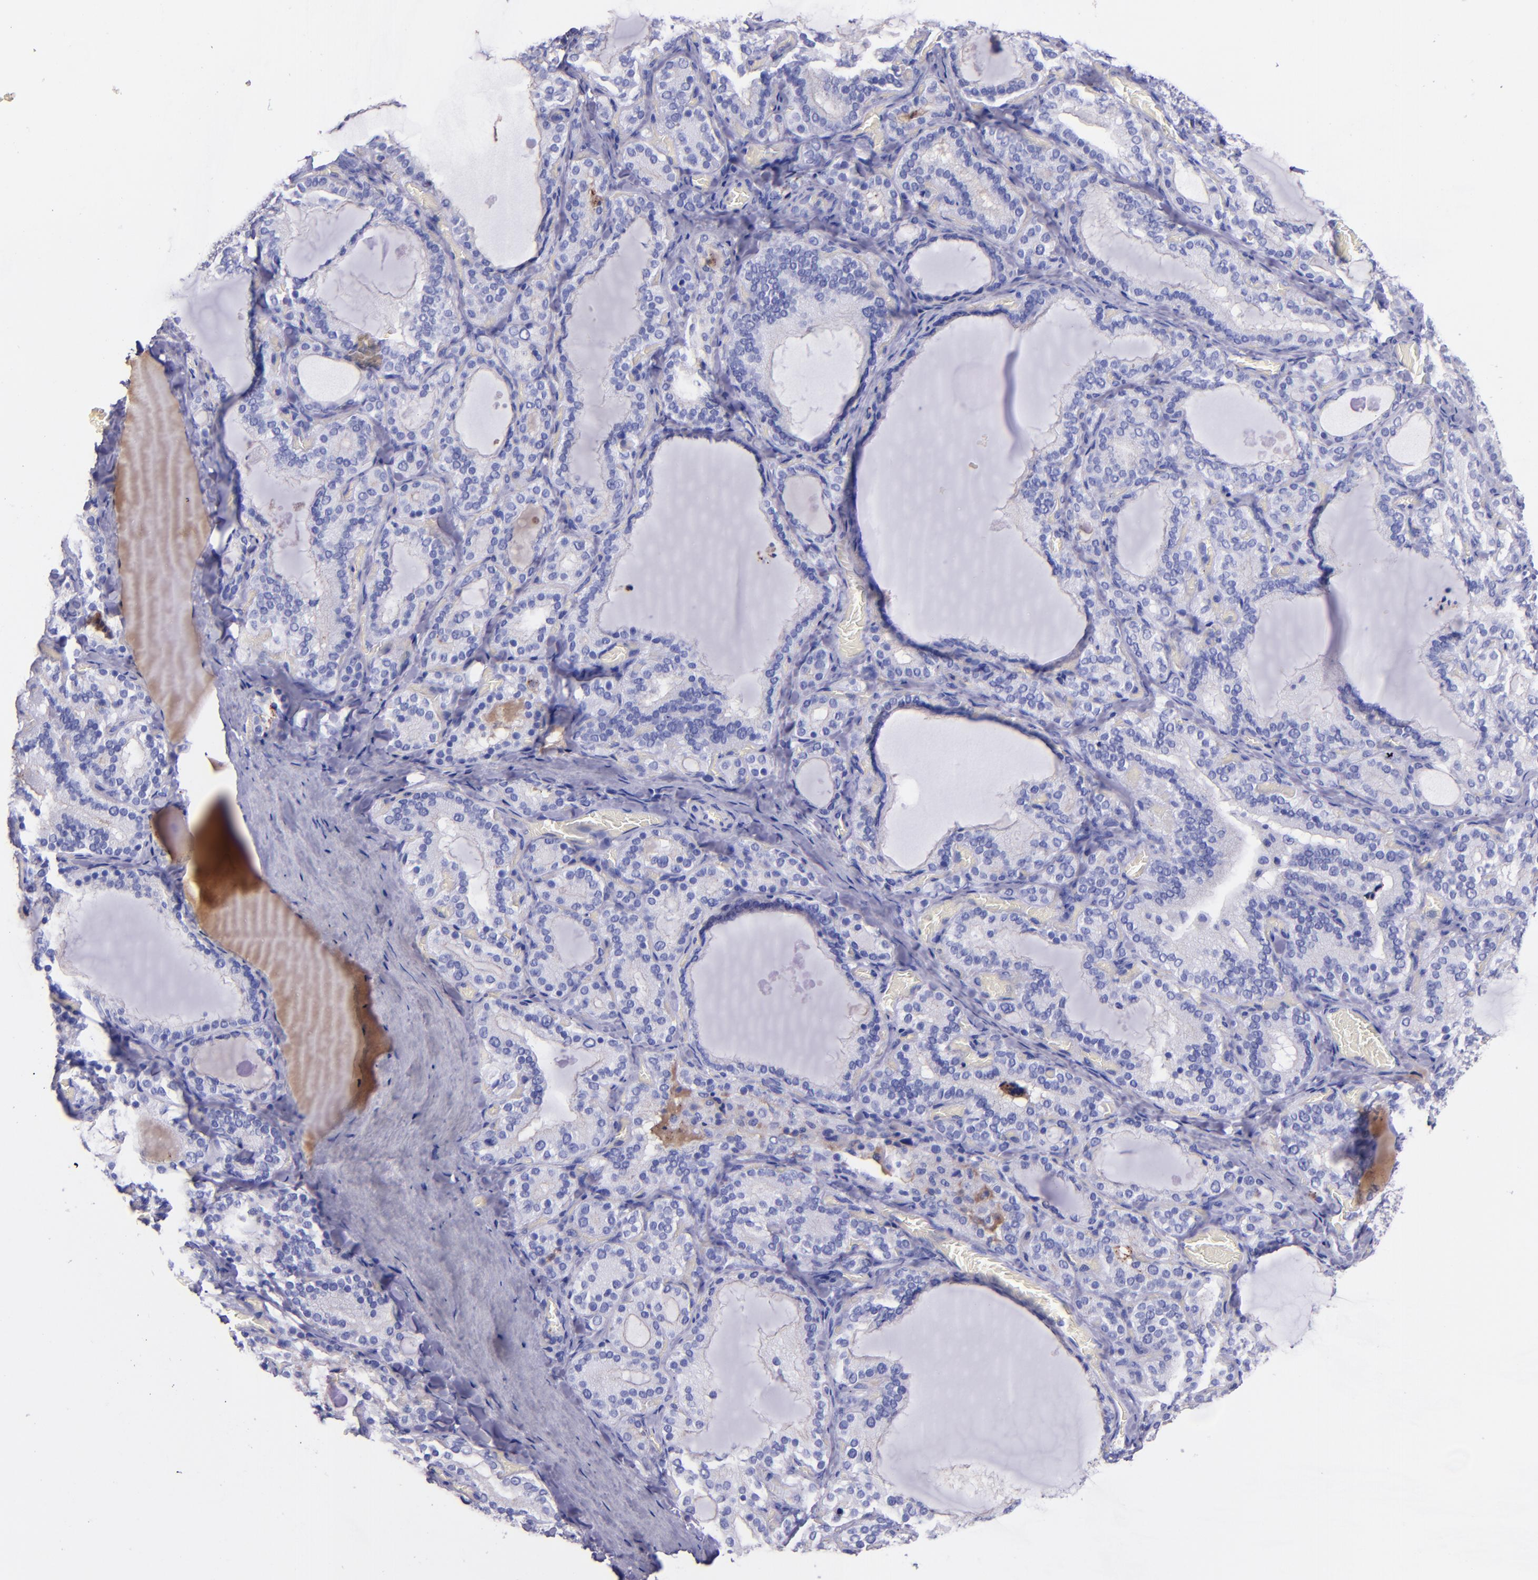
{"staining": {"intensity": "negative", "quantity": "none", "location": "none"}, "tissue": "thyroid gland", "cell_type": "Glandular cells", "image_type": "normal", "snomed": [{"axis": "morphology", "description": "Normal tissue, NOS"}, {"axis": "topography", "description": "Thyroid gland"}], "caption": "High power microscopy photomicrograph of an immunohistochemistry (IHC) photomicrograph of benign thyroid gland, revealing no significant expression in glandular cells. The staining is performed using DAB (3,3'-diaminobenzidine) brown chromogen with nuclei counter-stained in using hematoxylin.", "gene": "KNG1", "patient": {"sex": "female", "age": 33}}